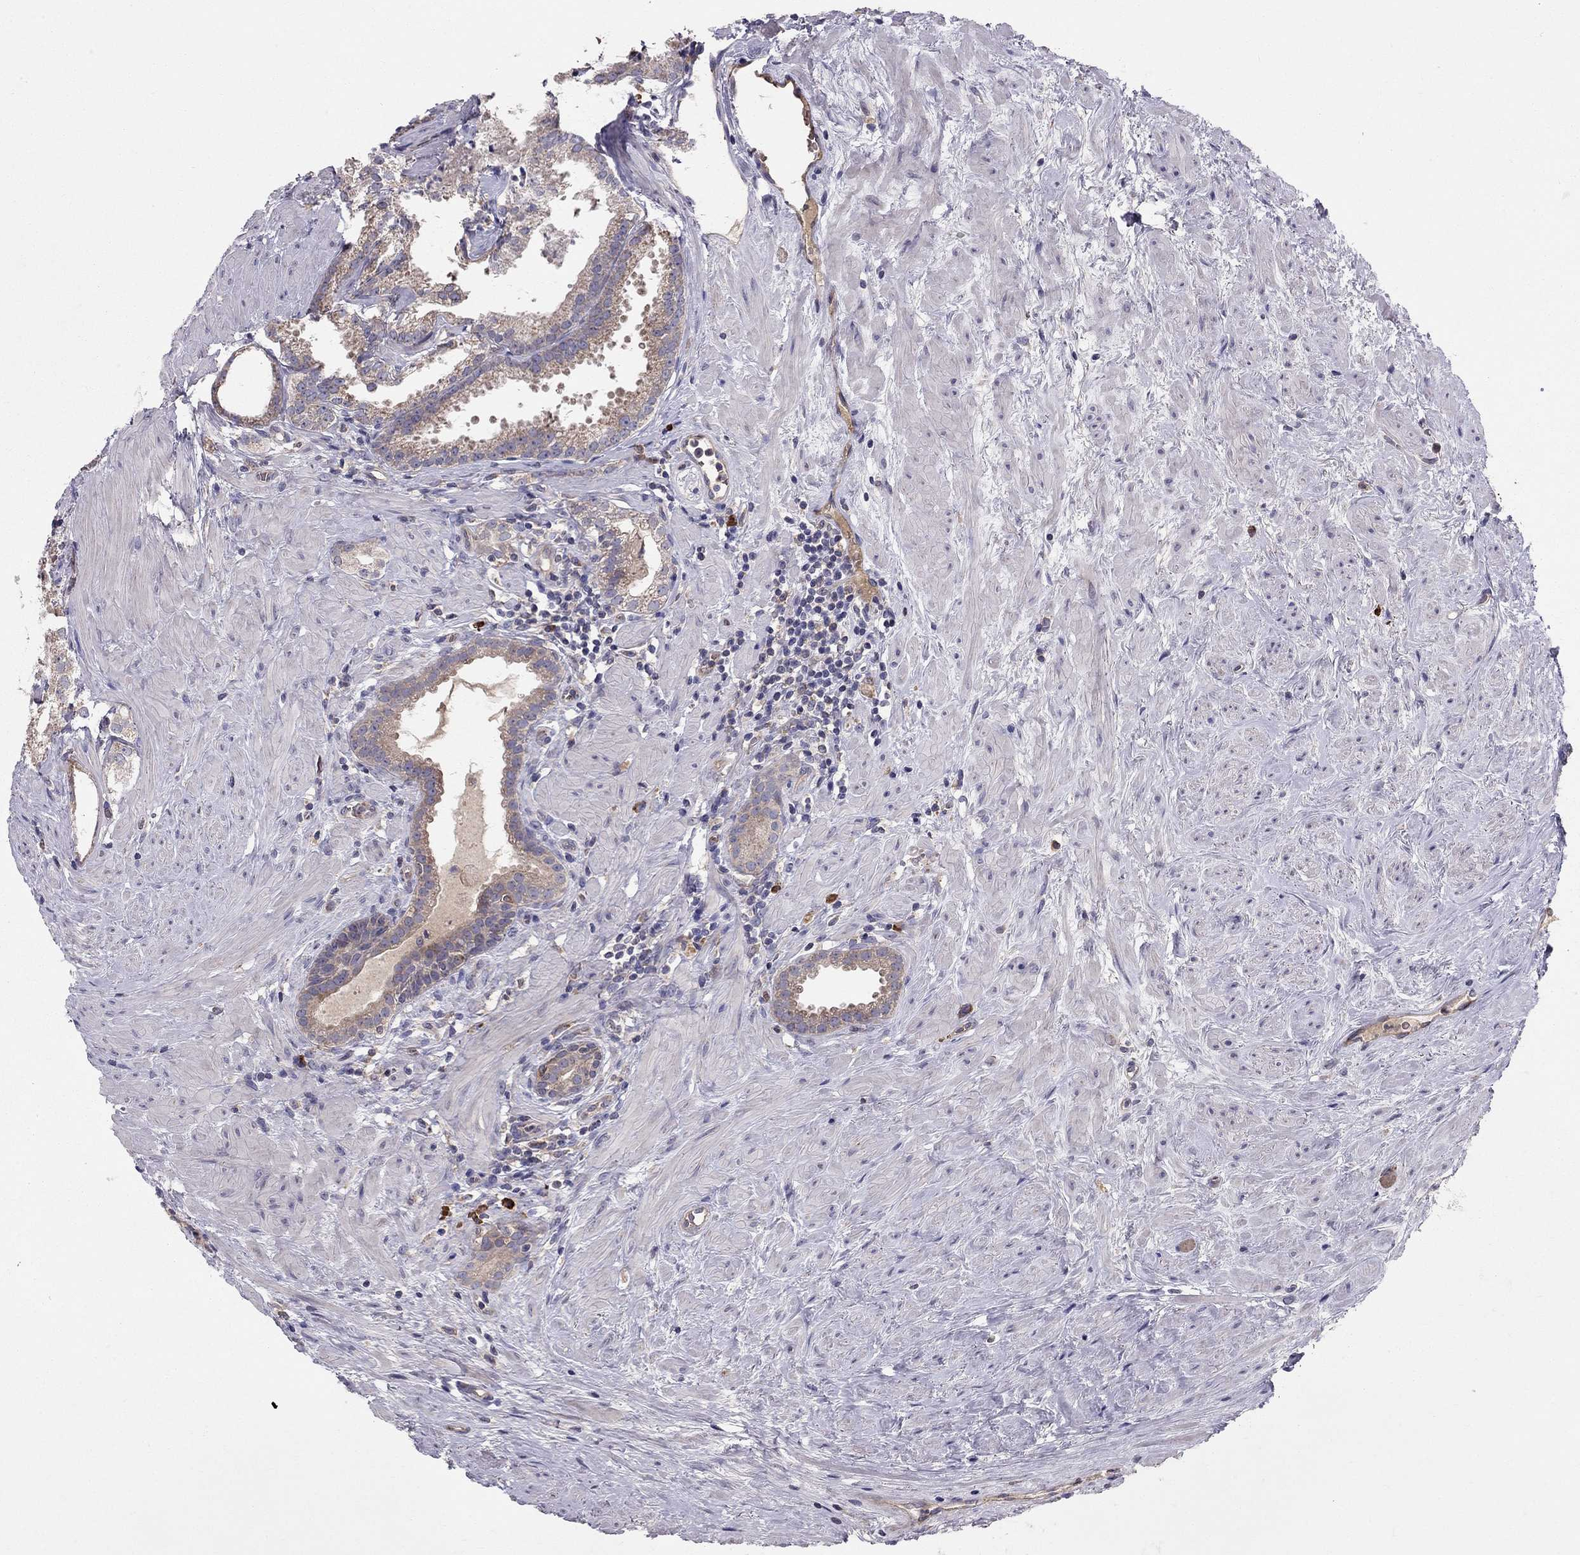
{"staining": {"intensity": "moderate", "quantity": "<25%", "location": "cytoplasmic/membranous"}, "tissue": "prostate cancer", "cell_type": "Tumor cells", "image_type": "cancer", "snomed": [{"axis": "morphology", "description": "Adenocarcinoma, NOS"}, {"axis": "morphology", "description": "Adenocarcinoma, High grade"}, {"axis": "topography", "description": "Prostate"}], "caption": "The micrograph exhibits immunohistochemical staining of prostate cancer (adenocarcinoma). There is moderate cytoplasmic/membranous expression is seen in approximately <25% of tumor cells. The staining is performed using DAB (3,3'-diaminobenzidine) brown chromogen to label protein expression. The nuclei are counter-stained blue using hematoxylin.", "gene": "PIK3CG", "patient": {"sex": "male", "age": 64}}